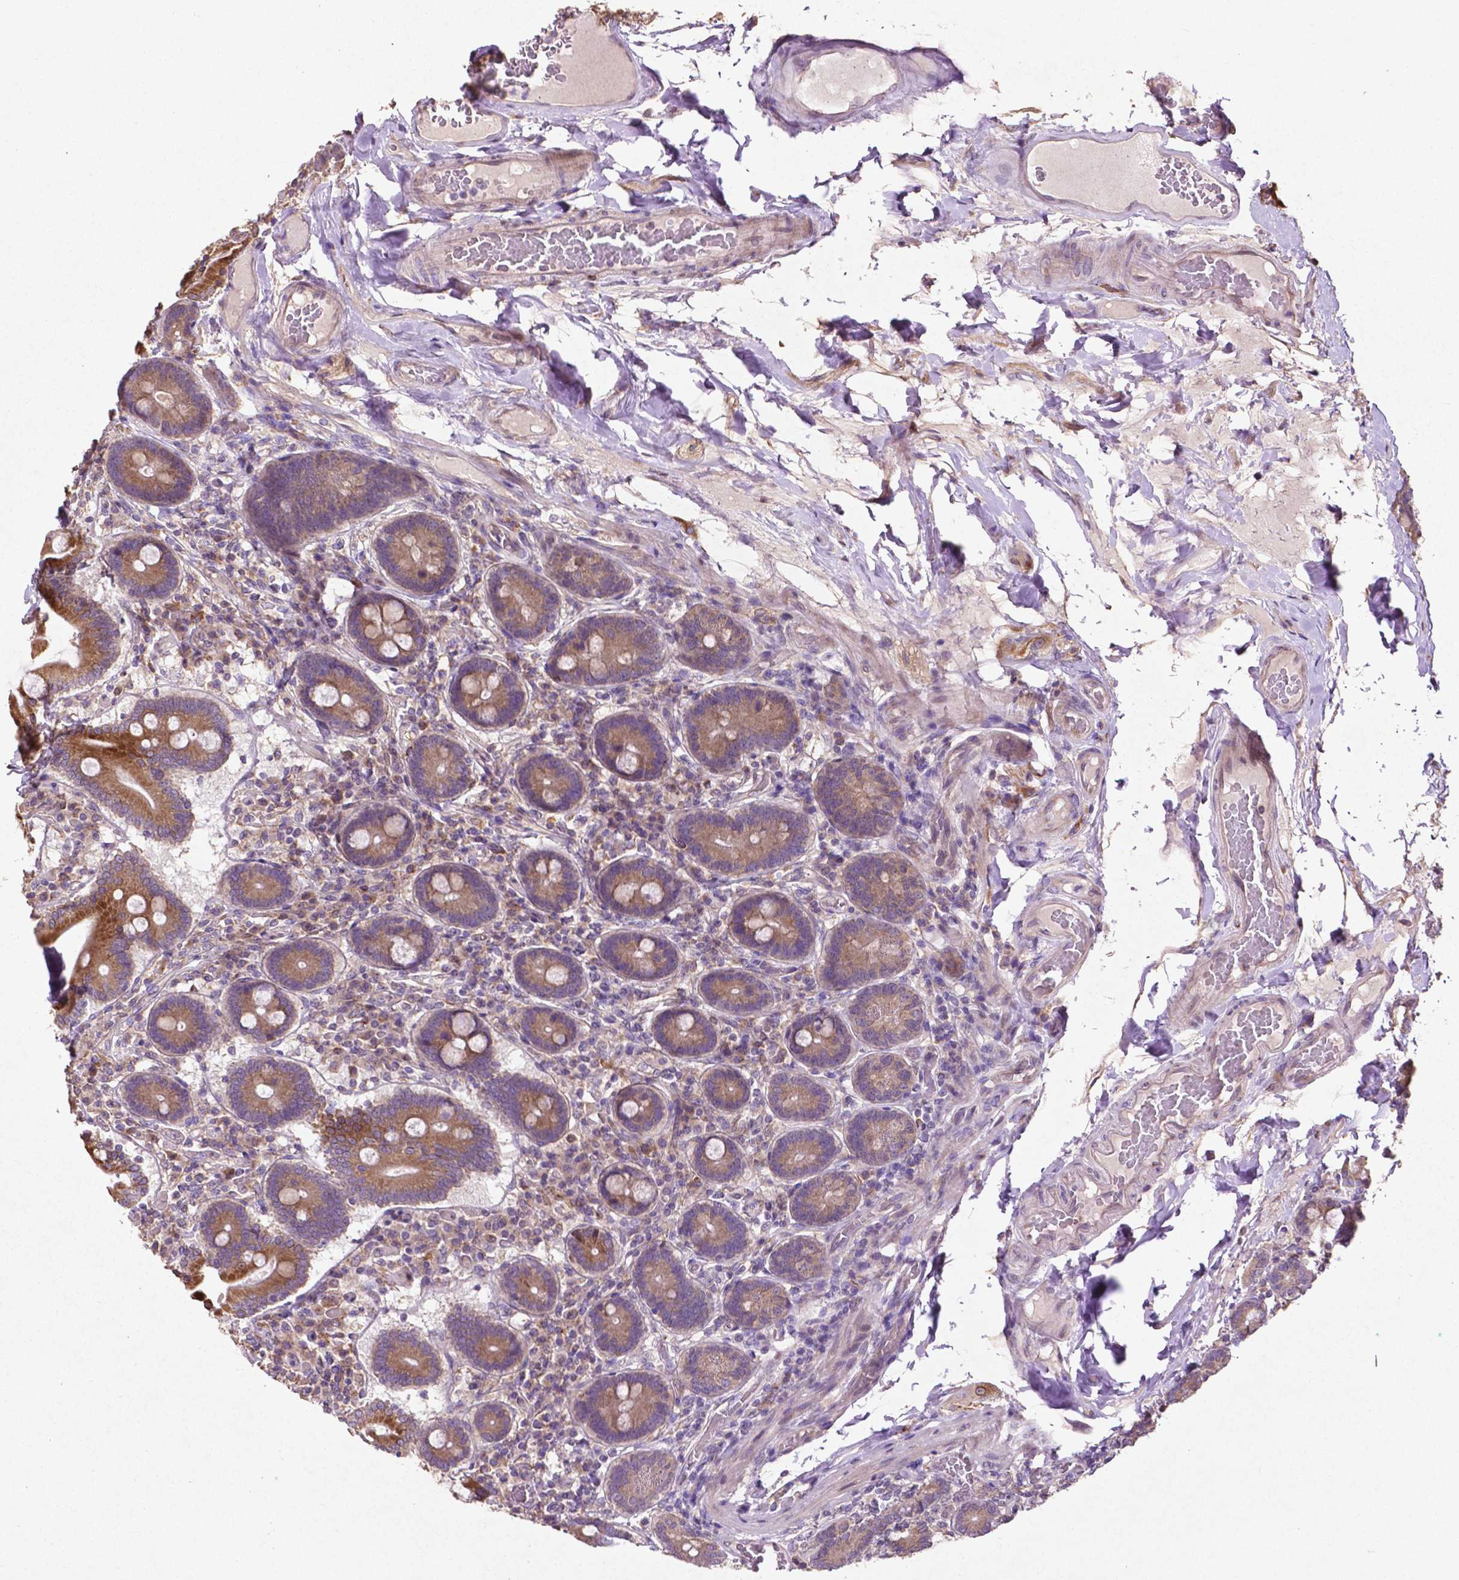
{"staining": {"intensity": "strong", "quantity": "25%-75%", "location": "cytoplasmic/membranous"}, "tissue": "duodenum", "cell_type": "Glandular cells", "image_type": "normal", "snomed": [{"axis": "morphology", "description": "Normal tissue, NOS"}, {"axis": "topography", "description": "Duodenum"}], "caption": "Immunohistochemistry (IHC) photomicrograph of unremarkable duodenum stained for a protein (brown), which displays high levels of strong cytoplasmic/membranous expression in about 25%-75% of glandular cells.", "gene": "MBTPS1", "patient": {"sex": "female", "age": 62}}